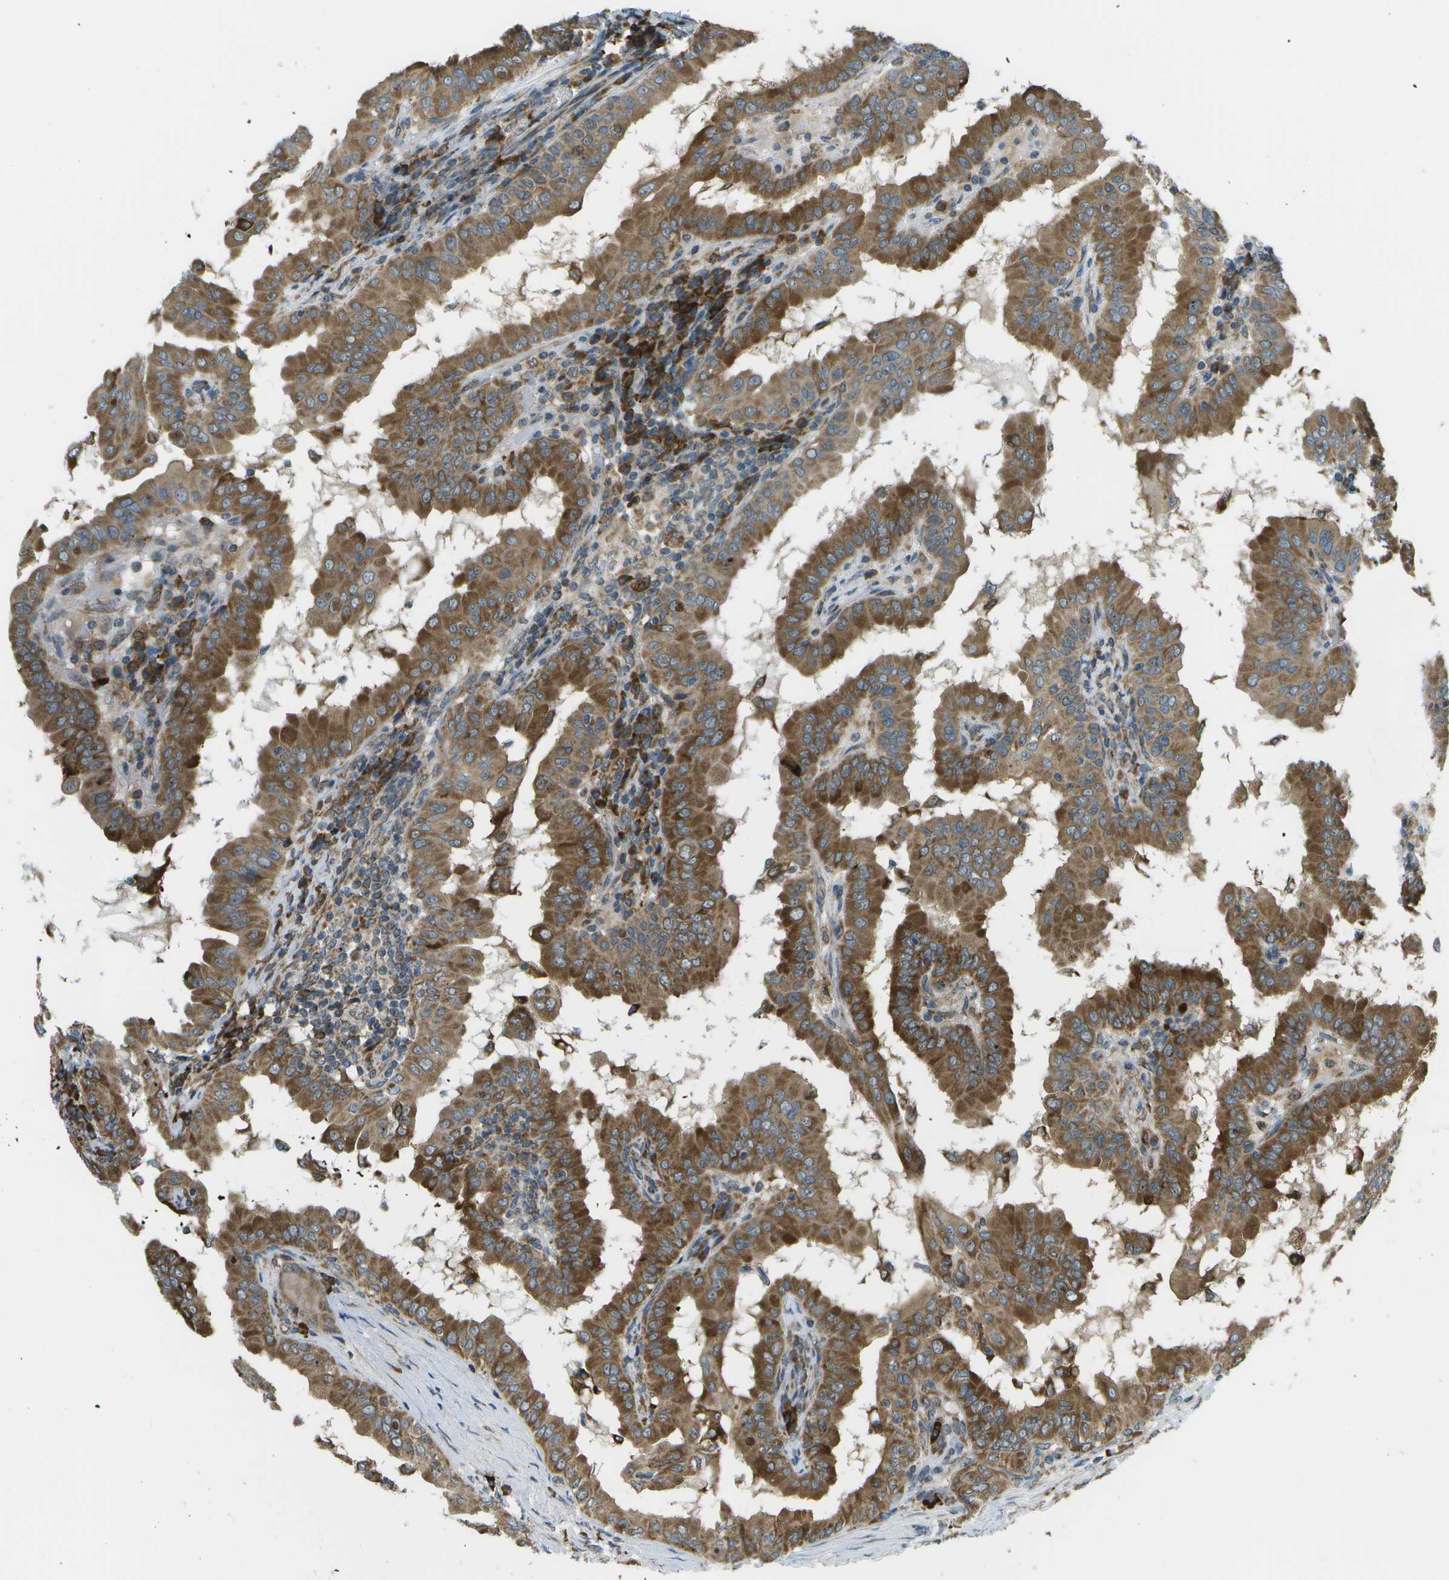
{"staining": {"intensity": "strong", "quantity": ">75%", "location": "cytoplasmic/membranous"}, "tissue": "thyroid cancer", "cell_type": "Tumor cells", "image_type": "cancer", "snomed": [{"axis": "morphology", "description": "Papillary adenocarcinoma, NOS"}, {"axis": "topography", "description": "Thyroid gland"}], "caption": "A brown stain highlights strong cytoplasmic/membranous staining of a protein in human thyroid cancer tumor cells.", "gene": "USP30", "patient": {"sex": "male", "age": 33}}